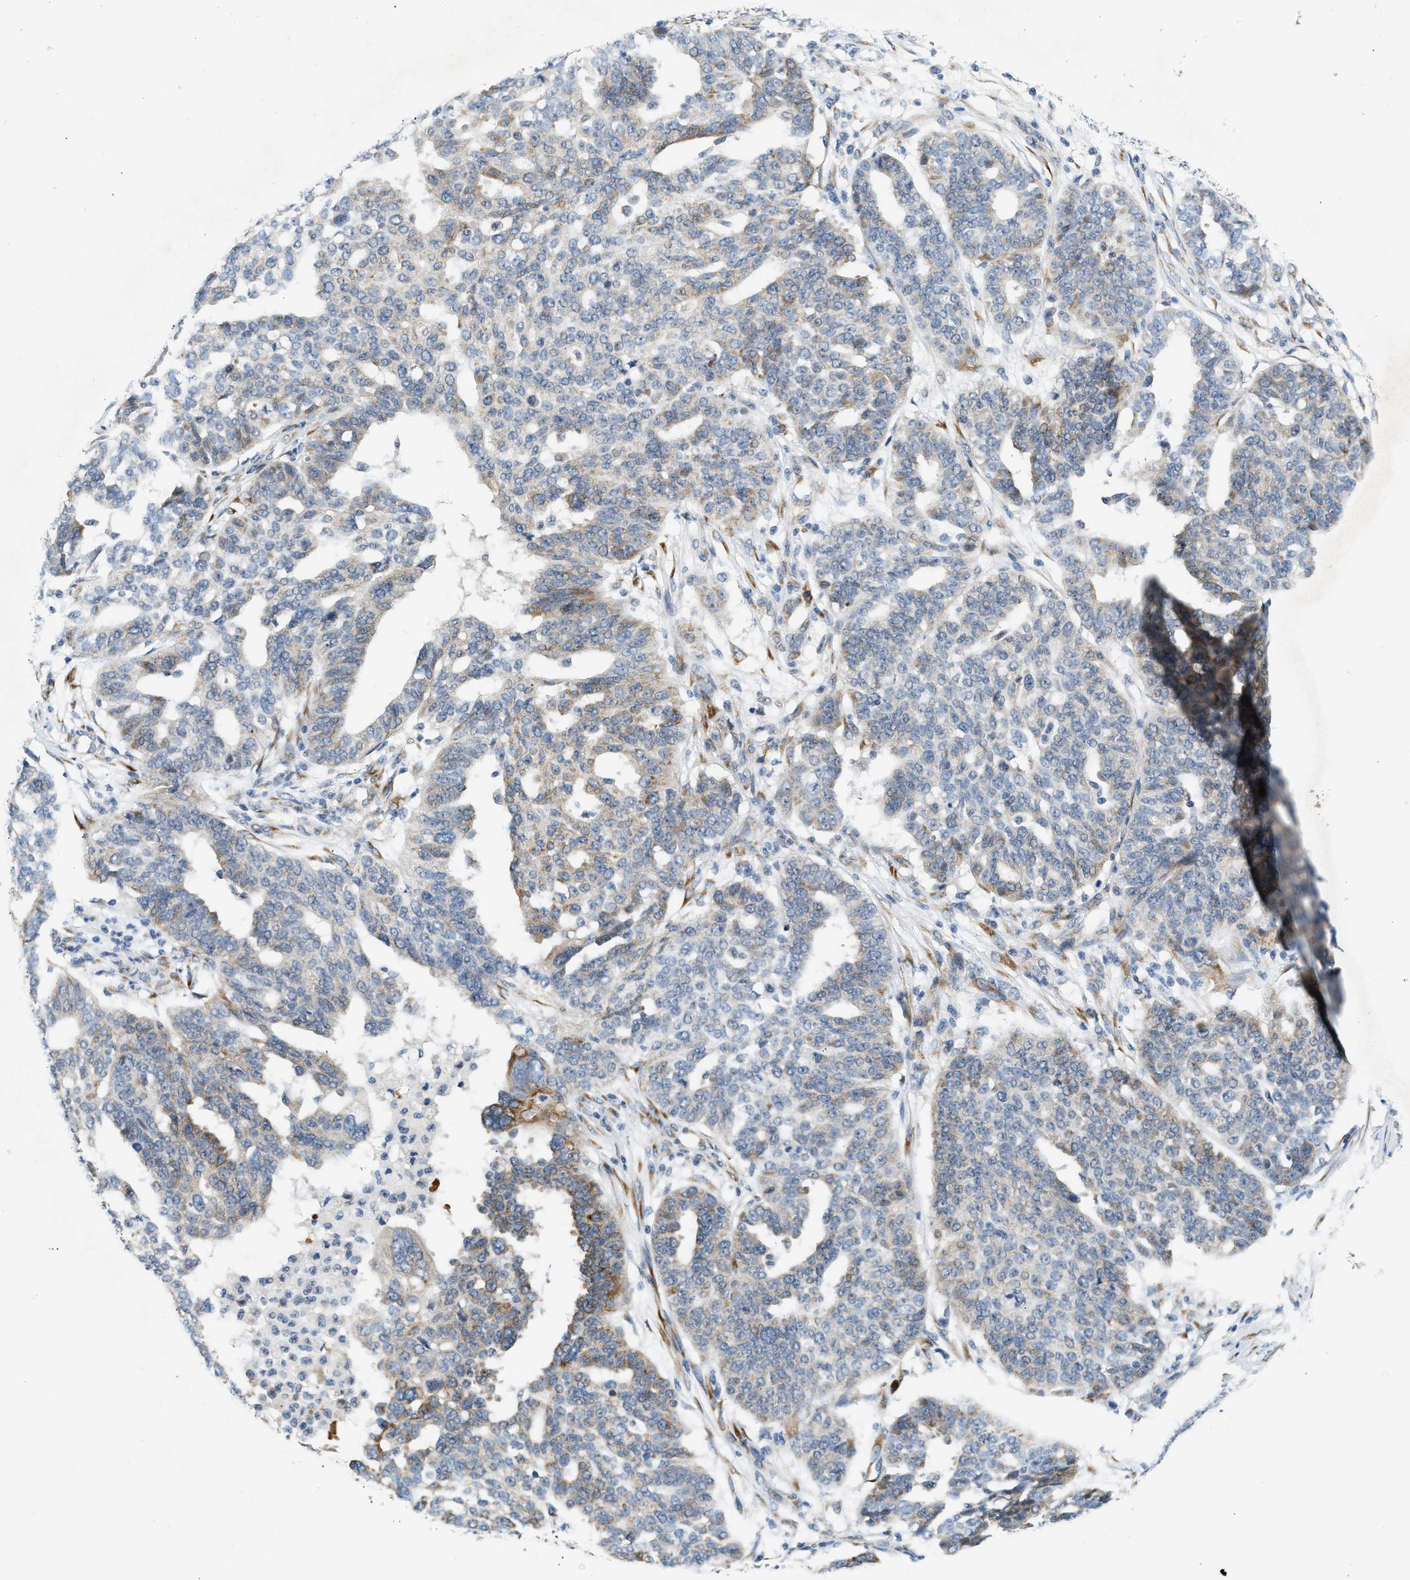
{"staining": {"intensity": "moderate", "quantity": "<25%", "location": "cytoplasmic/membranous"}, "tissue": "ovarian cancer", "cell_type": "Tumor cells", "image_type": "cancer", "snomed": [{"axis": "morphology", "description": "Cystadenocarcinoma, serous, NOS"}, {"axis": "topography", "description": "Ovary"}], "caption": "High-magnification brightfield microscopy of ovarian serous cystadenocarcinoma stained with DAB (3,3'-diaminobenzidine) (brown) and counterstained with hematoxylin (blue). tumor cells exhibit moderate cytoplasmic/membranous staining is present in approximately<25% of cells.", "gene": "KCNC2", "patient": {"sex": "female", "age": 59}}